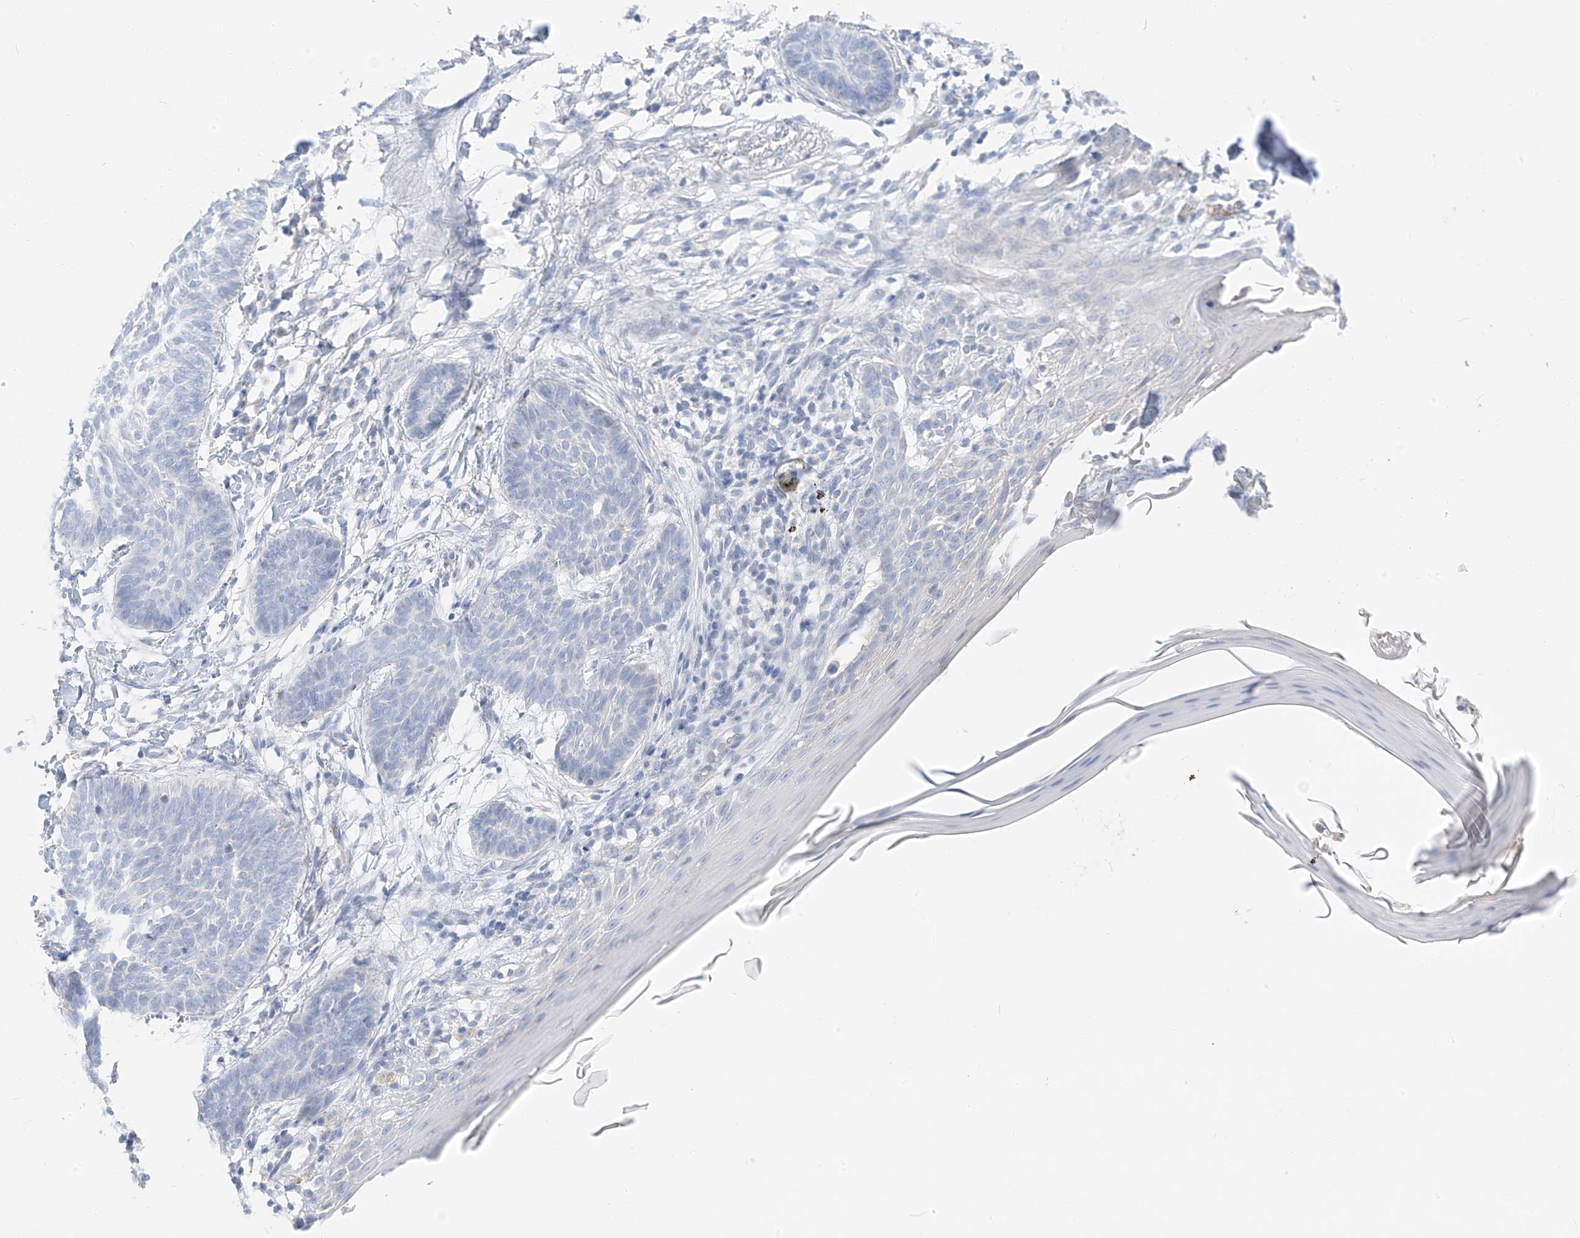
{"staining": {"intensity": "negative", "quantity": "none", "location": "none"}, "tissue": "skin cancer", "cell_type": "Tumor cells", "image_type": "cancer", "snomed": [{"axis": "morphology", "description": "Normal tissue, NOS"}, {"axis": "morphology", "description": "Basal cell carcinoma"}, {"axis": "topography", "description": "Skin"}], "caption": "The immunohistochemistry (IHC) photomicrograph has no significant expression in tumor cells of basal cell carcinoma (skin) tissue.", "gene": "PGC", "patient": {"sex": "male", "age": 50}}